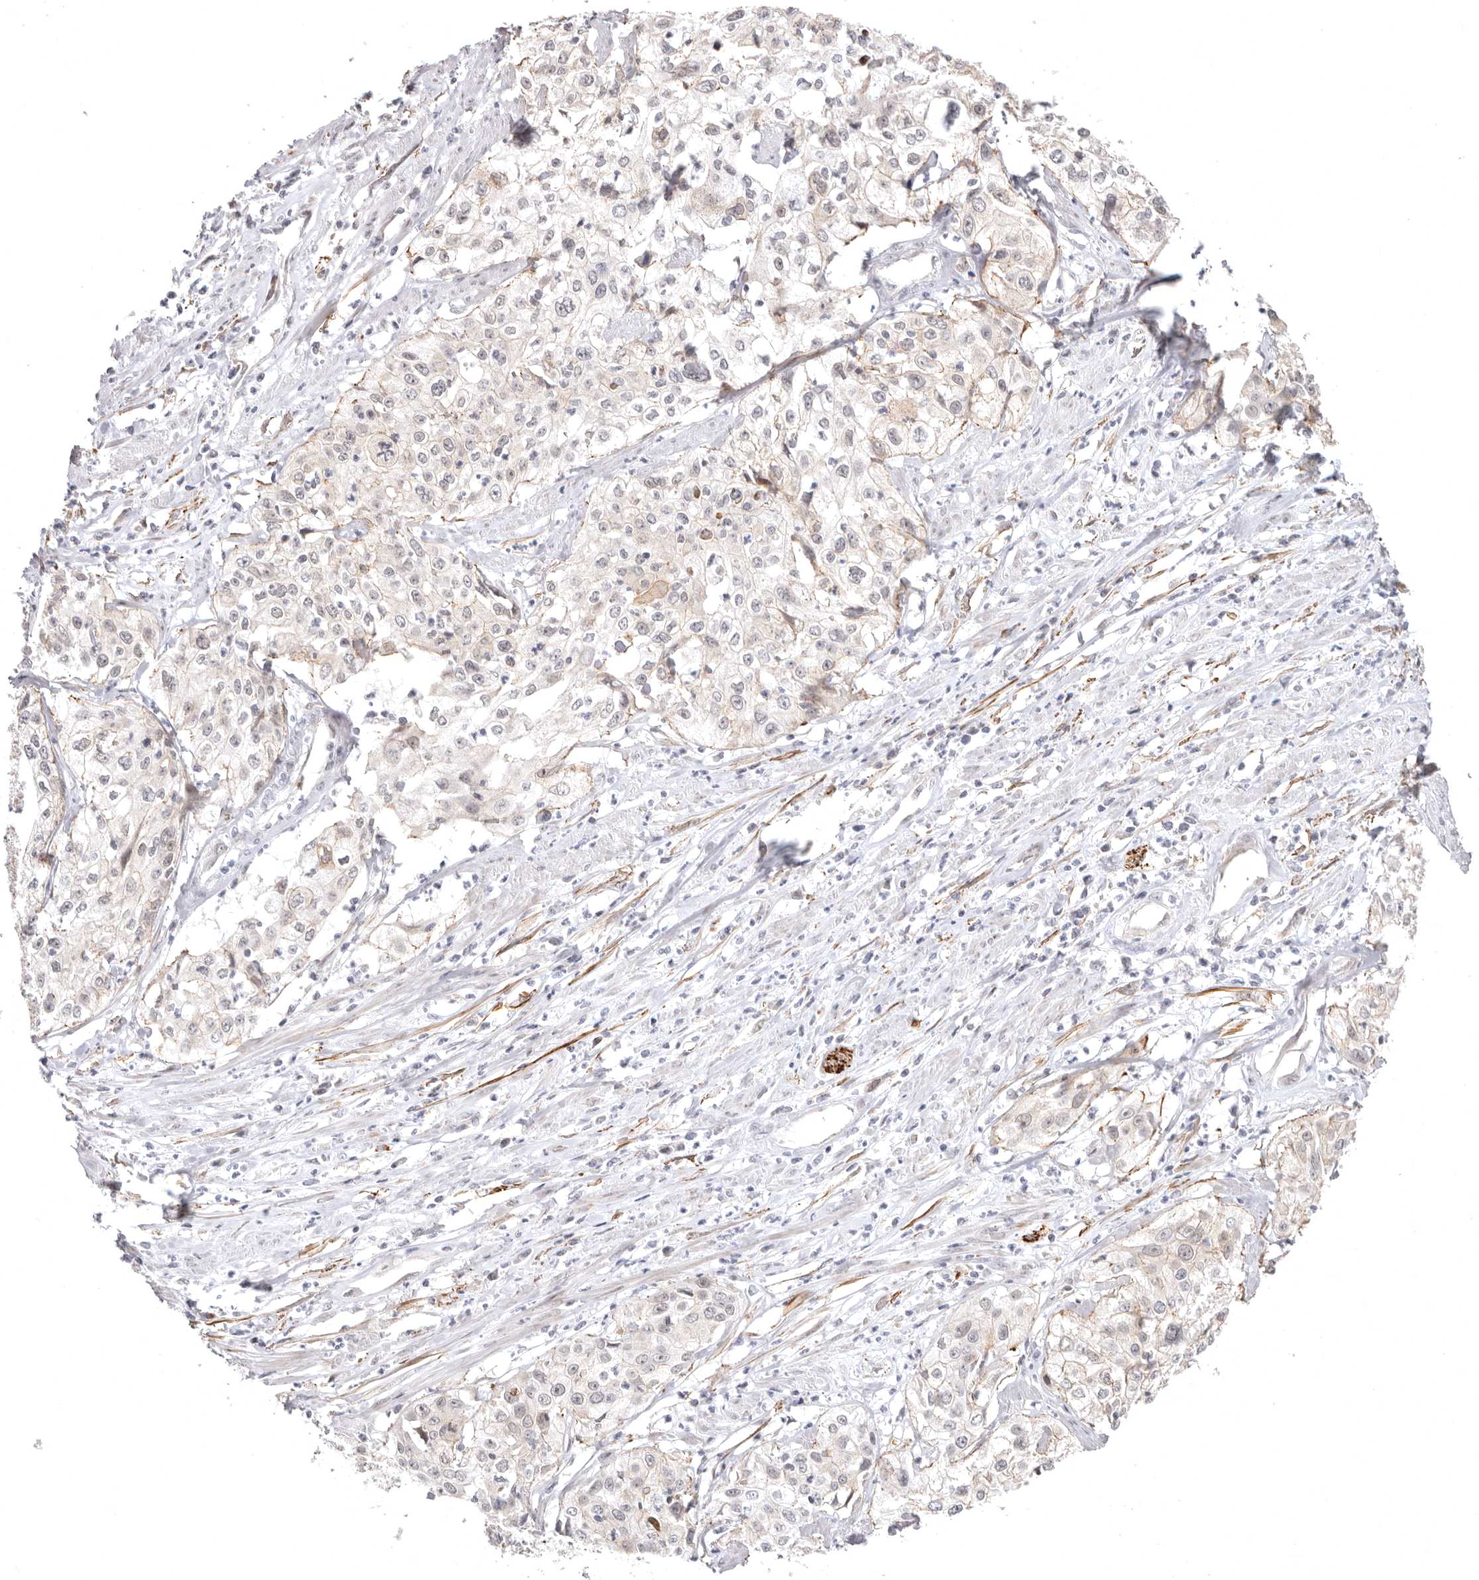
{"staining": {"intensity": "weak", "quantity": "<25%", "location": "cytoplasmic/membranous"}, "tissue": "cervical cancer", "cell_type": "Tumor cells", "image_type": "cancer", "snomed": [{"axis": "morphology", "description": "Squamous cell carcinoma, NOS"}, {"axis": "topography", "description": "Cervix"}], "caption": "Immunohistochemistry micrograph of cervical cancer (squamous cell carcinoma) stained for a protein (brown), which shows no staining in tumor cells. (DAB IHC visualized using brightfield microscopy, high magnification).", "gene": "SZT2", "patient": {"sex": "female", "age": 31}}